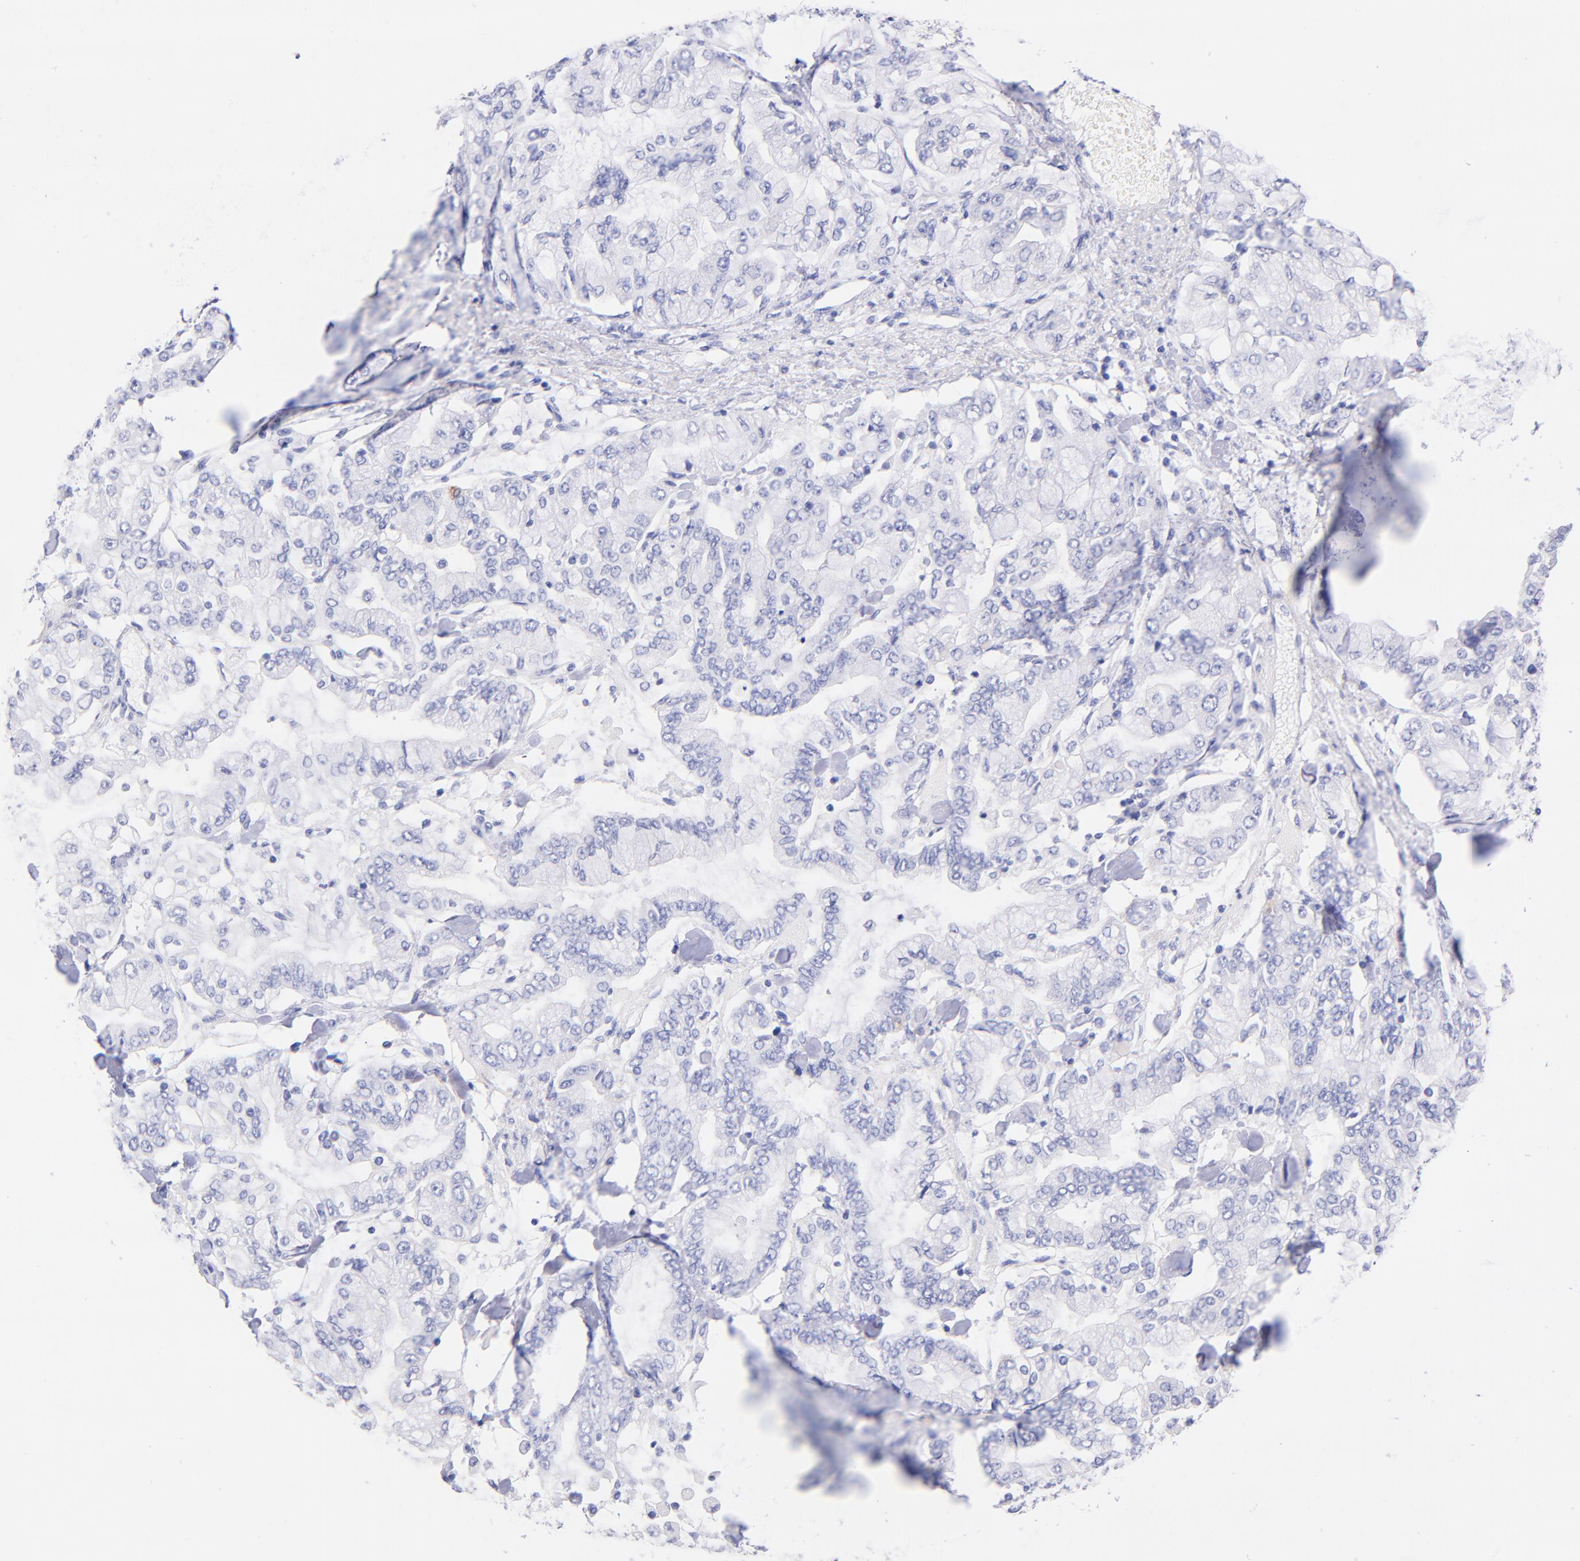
{"staining": {"intensity": "negative", "quantity": "none", "location": "none"}, "tissue": "stomach cancer", "cell_type": "Tumor cells", "image_type": "cancer", "snomed": [{"axis": "morphology", "description": "Normal tissue, NOS"}, {"axis": "morphology", "description": "Adenocarcinoma, NOS"}, {"axis": "topography", "description": "Stomach, upper"}, {"axis": "topography", "description": "Stomach"}], "caption": "Human stomach cancer stained for a protein using immunohistochemistry (IHC) reveals no staining in tumor cells.", "gene": "RAB3B", "patient": {"sex": "male", "age": 76}}